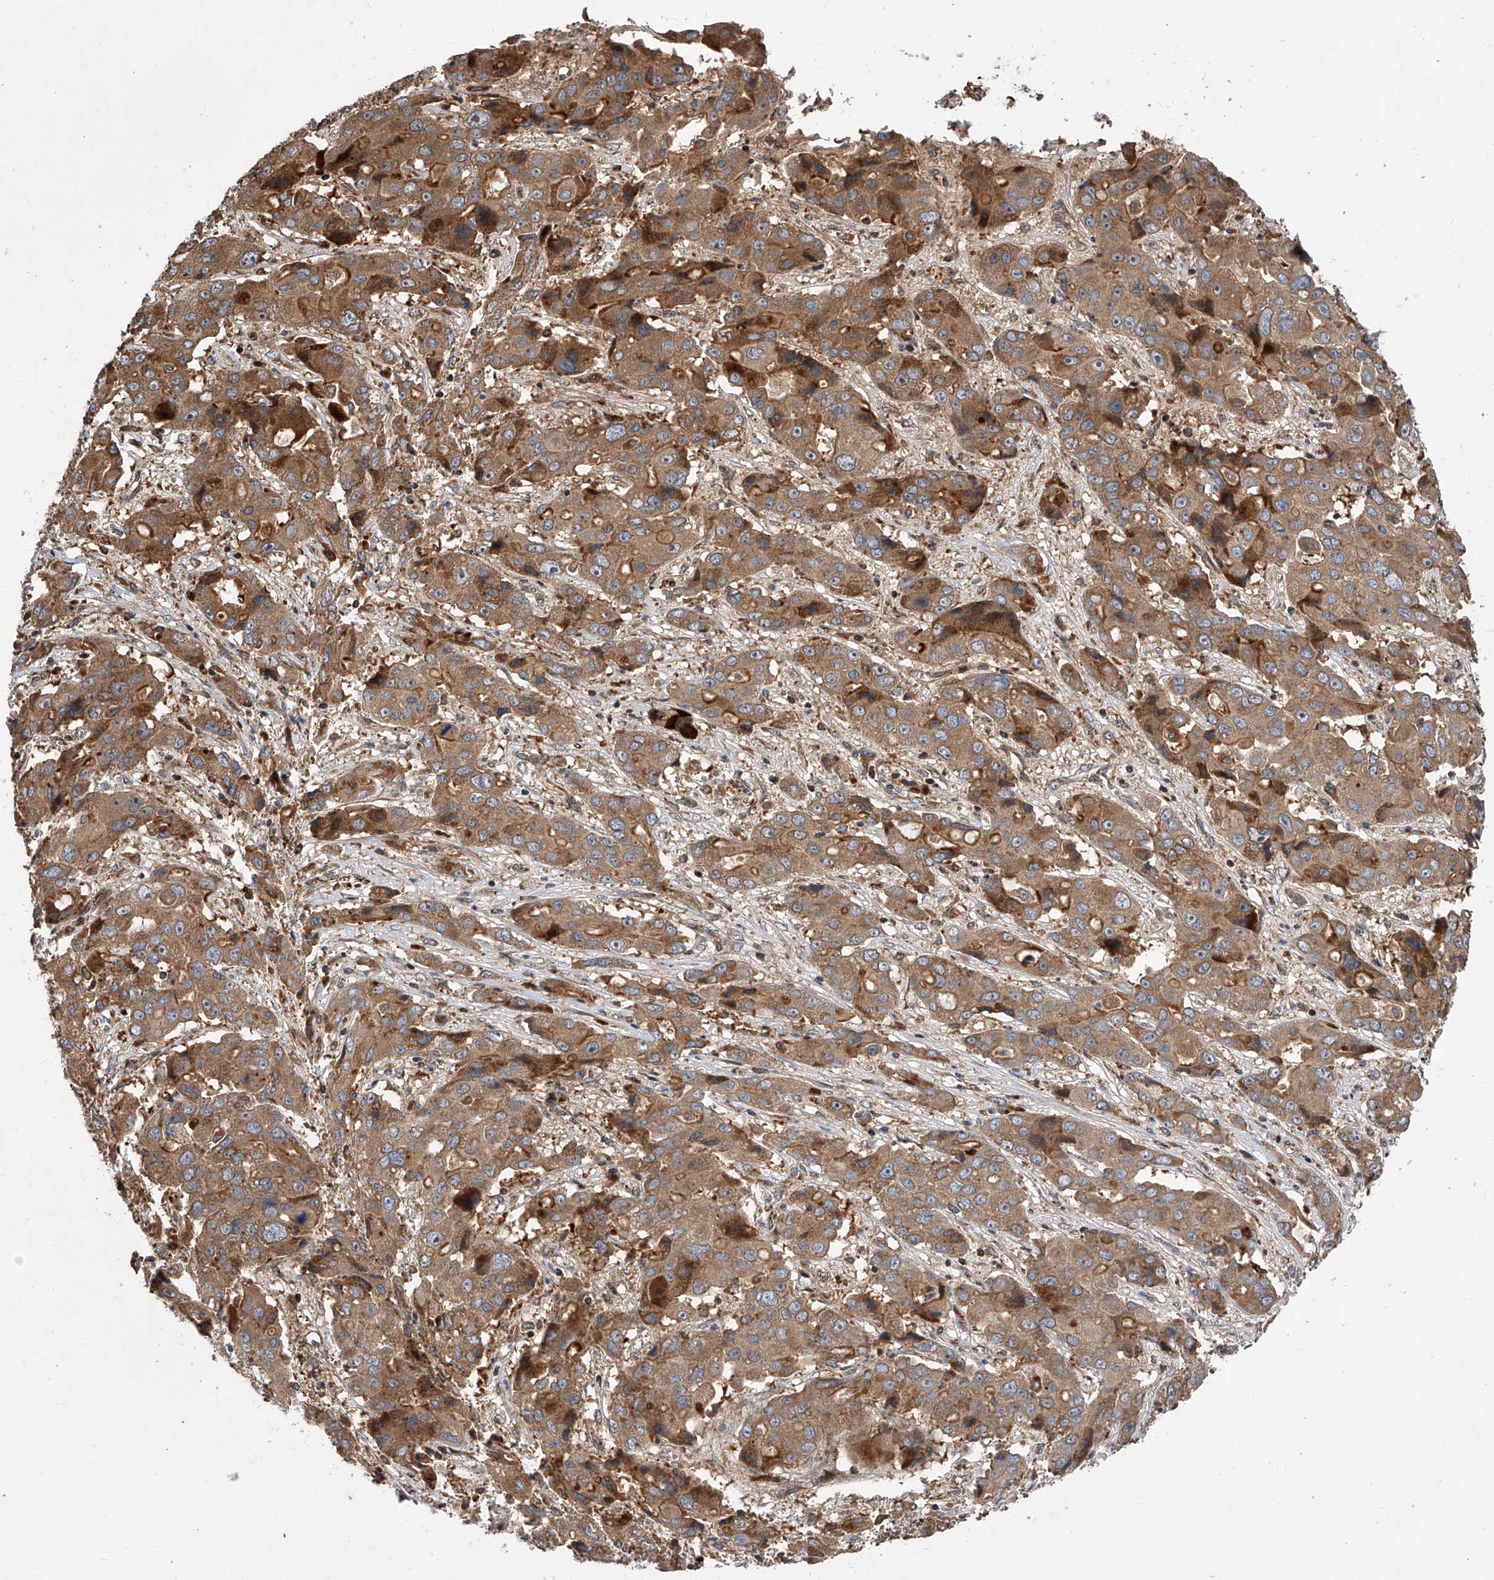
{"staining": {"intensity": "moderate", "quantity": ">75%", "location": "cytoplasmic/membranous"}, "tissue": "liver cancer", "cell_type": "Tumor cells", "image_type": "cancer", "snomed": [{"axis": "morphology", "description": "Cholangiocarcinoma"}, {"axis": "topography", "description": "Liver"}], "caption": "A brown stain shows moderate cytoplasmic/membranous positivity of a protein in human liver cancer tumor cells. The protein is shown in brown color, while the nuclei are stained blue.", "gene": "USP47", "patient": {"sex": "male", "age": 67}}